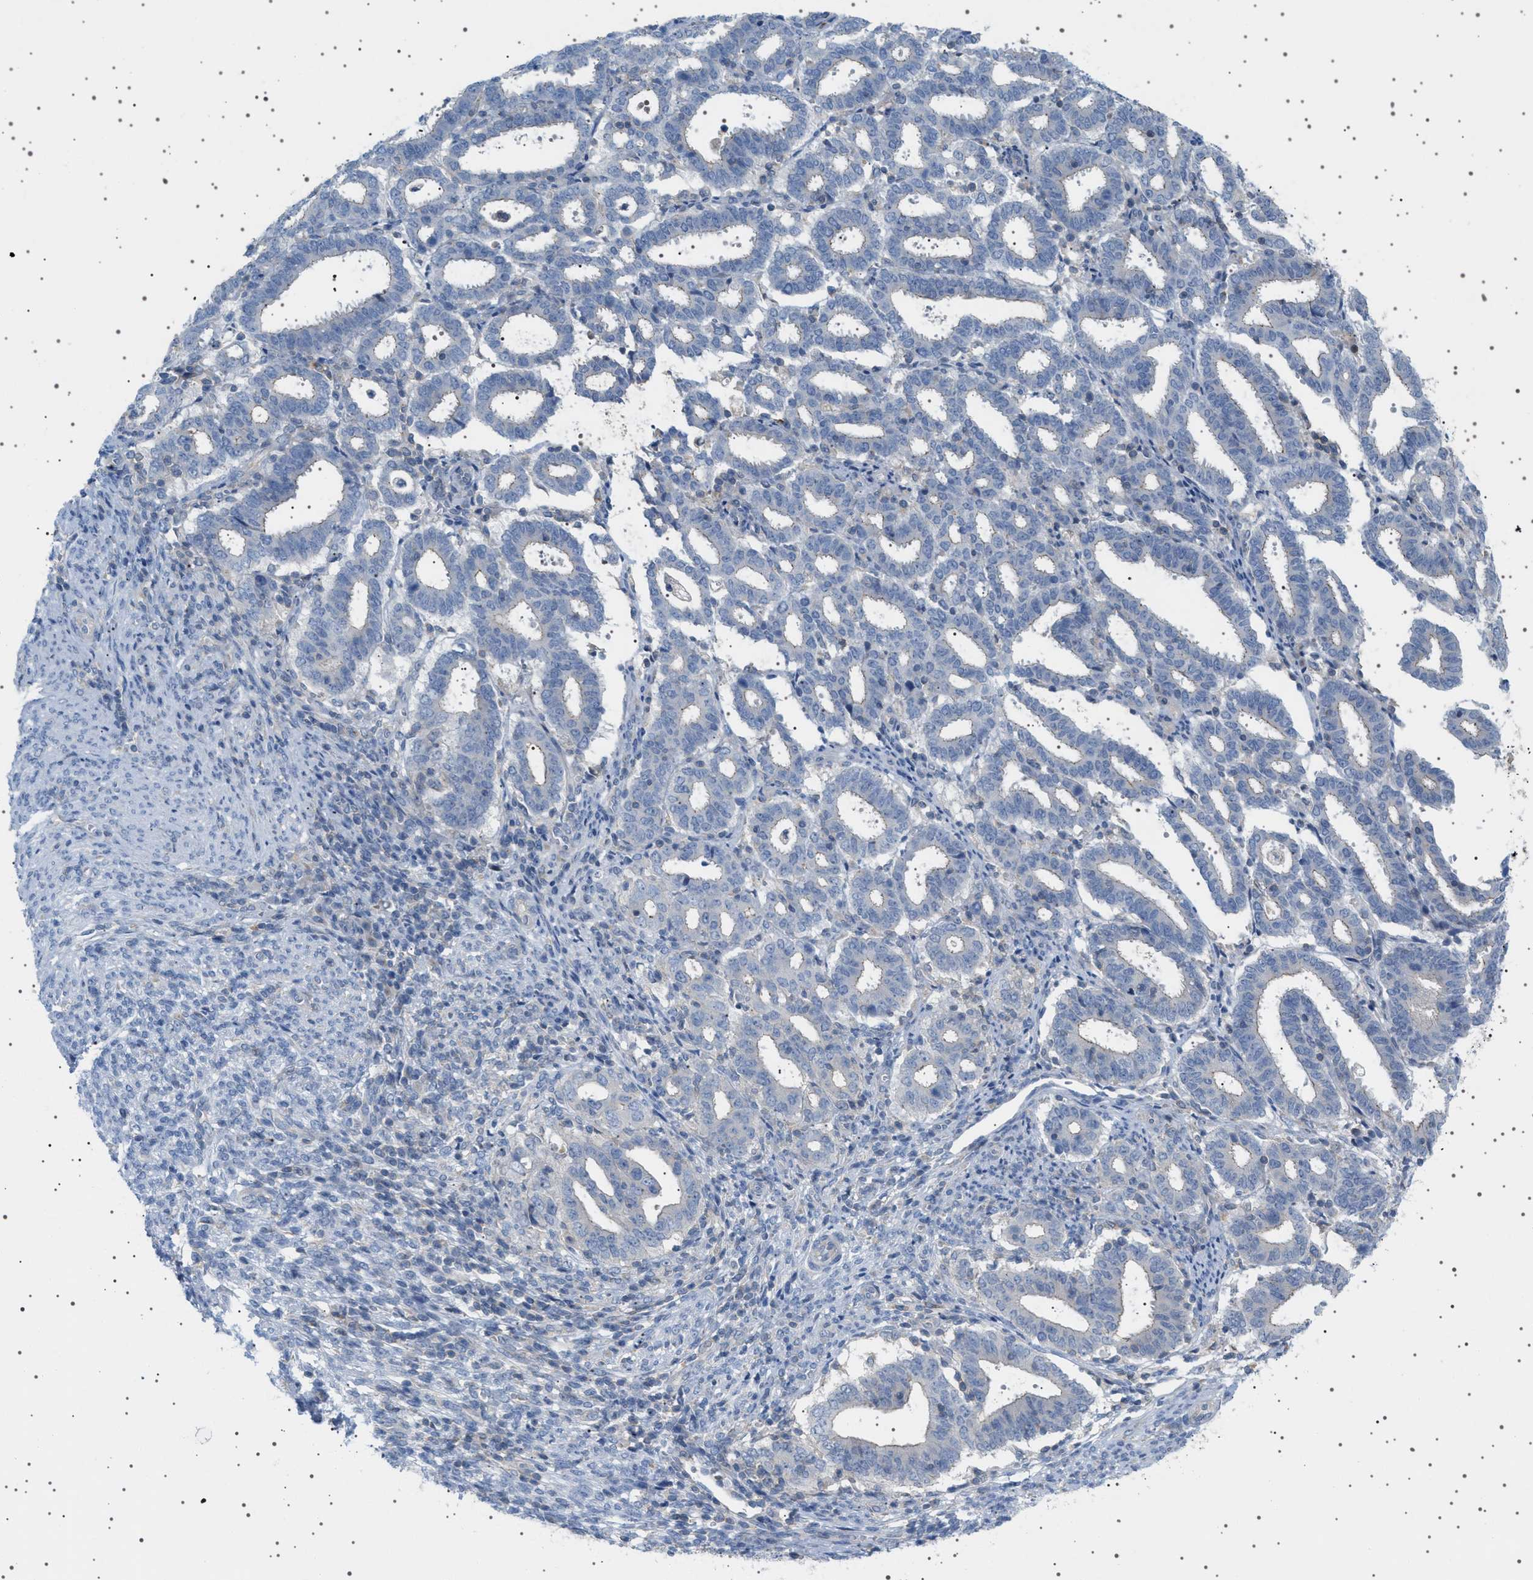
{"staining": {"intensity": "negative", "quantity": "none", "location": "none"}, "tissue": "endometrial cancer", "cell_type": "Tumor cells", "image_type": "cancer", "snomed": [{"axis": "morphology", "description": "Adenocarcinoma, NOS"}, {"axis": "topography", "description": "Uterus"}], "caption": "Tumor cells show no significant protein positivity in endometrial cancer (adenocarcinoma).", "gene": "ADCY10", "patient": {"sex": "female", "age": 83}}